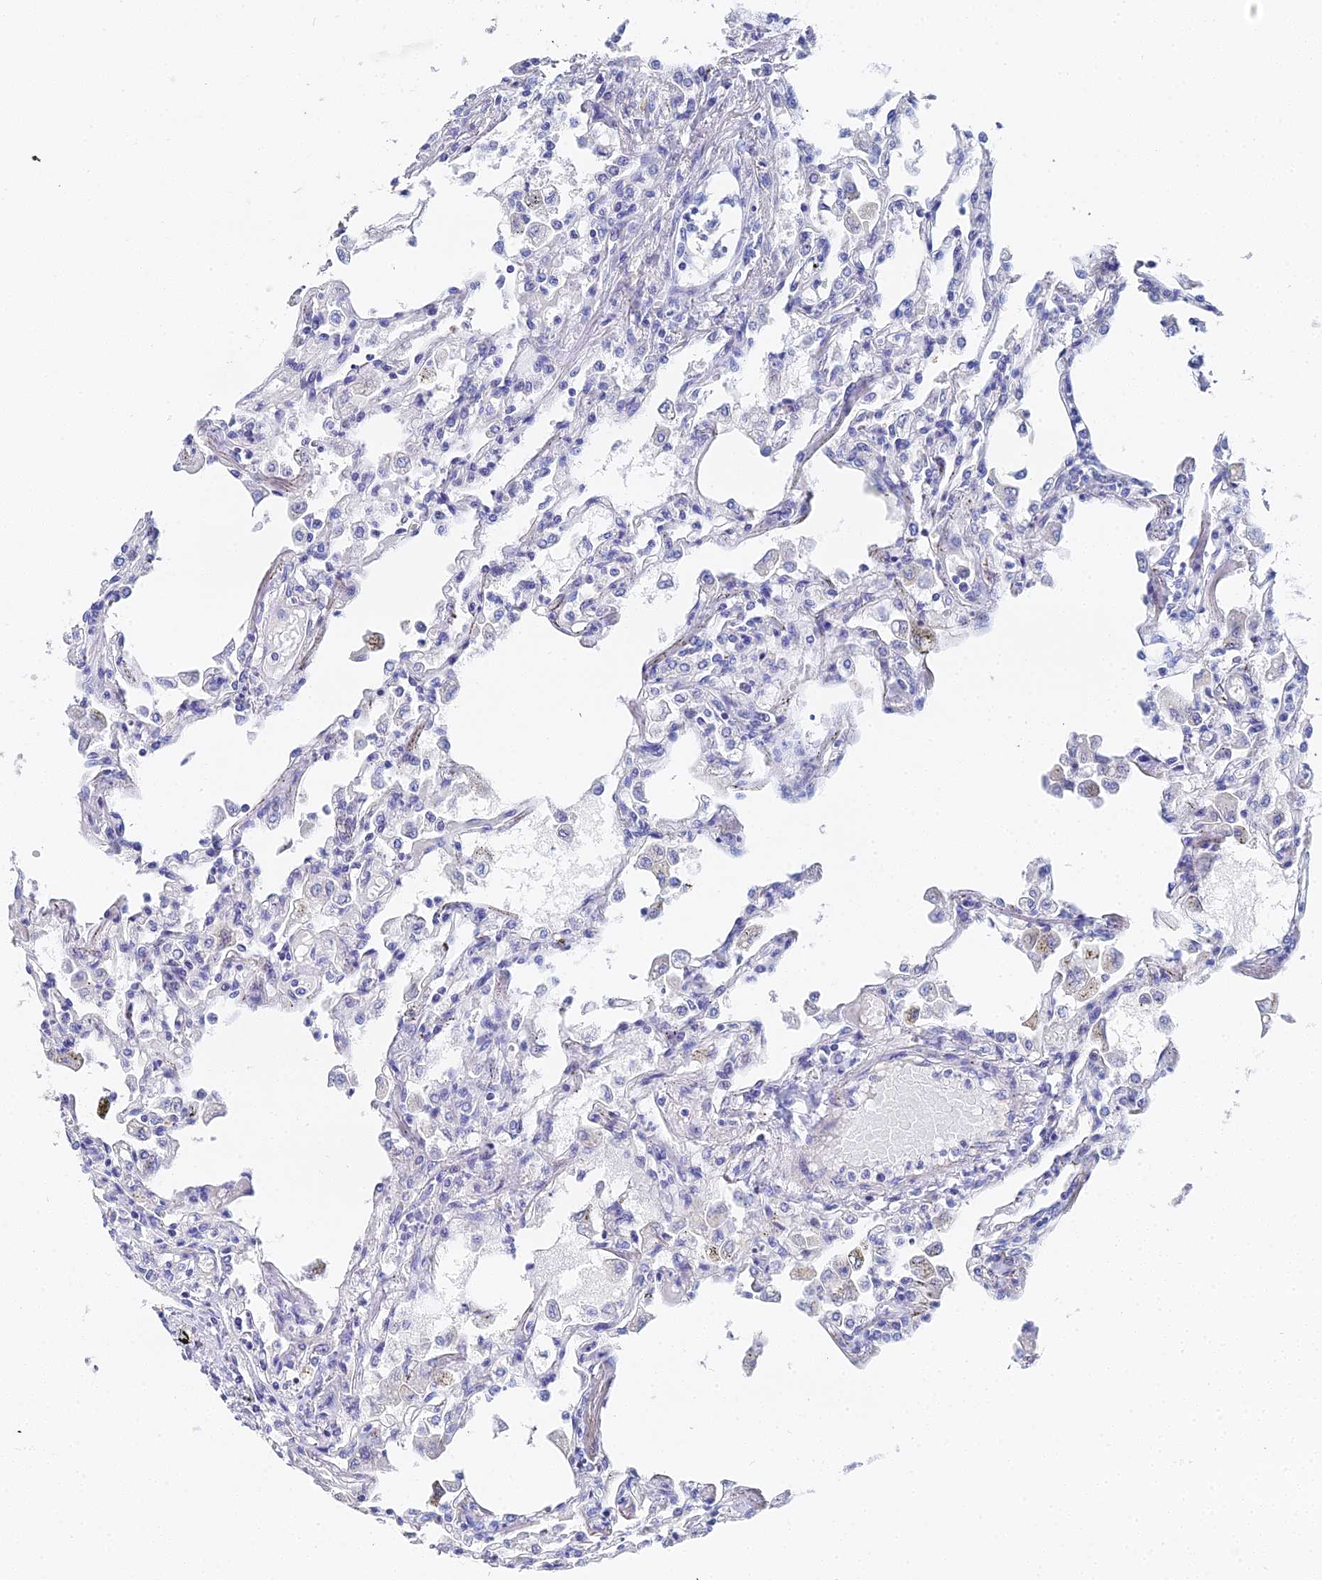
{"staining": {"intensity": "negative", "quantity": "none", "location": "none"}, "tissue": "lung", "cell_type": "Alveolar cells", "image_type": "normal", "snomed": [{"axis": "morphology", "description": "Normal tissue, NOS"}, {"axis": "topography", "description": "Bronchus"}, {"axis": "topography", "description": "Lung"}], "caption": "This is an immunohistochemistry photomicrograph of benign lung. There is no expression in alveolar cells.", "gene": "ENSG00000268674", "patient": {"sex": "female", "age": 49}}